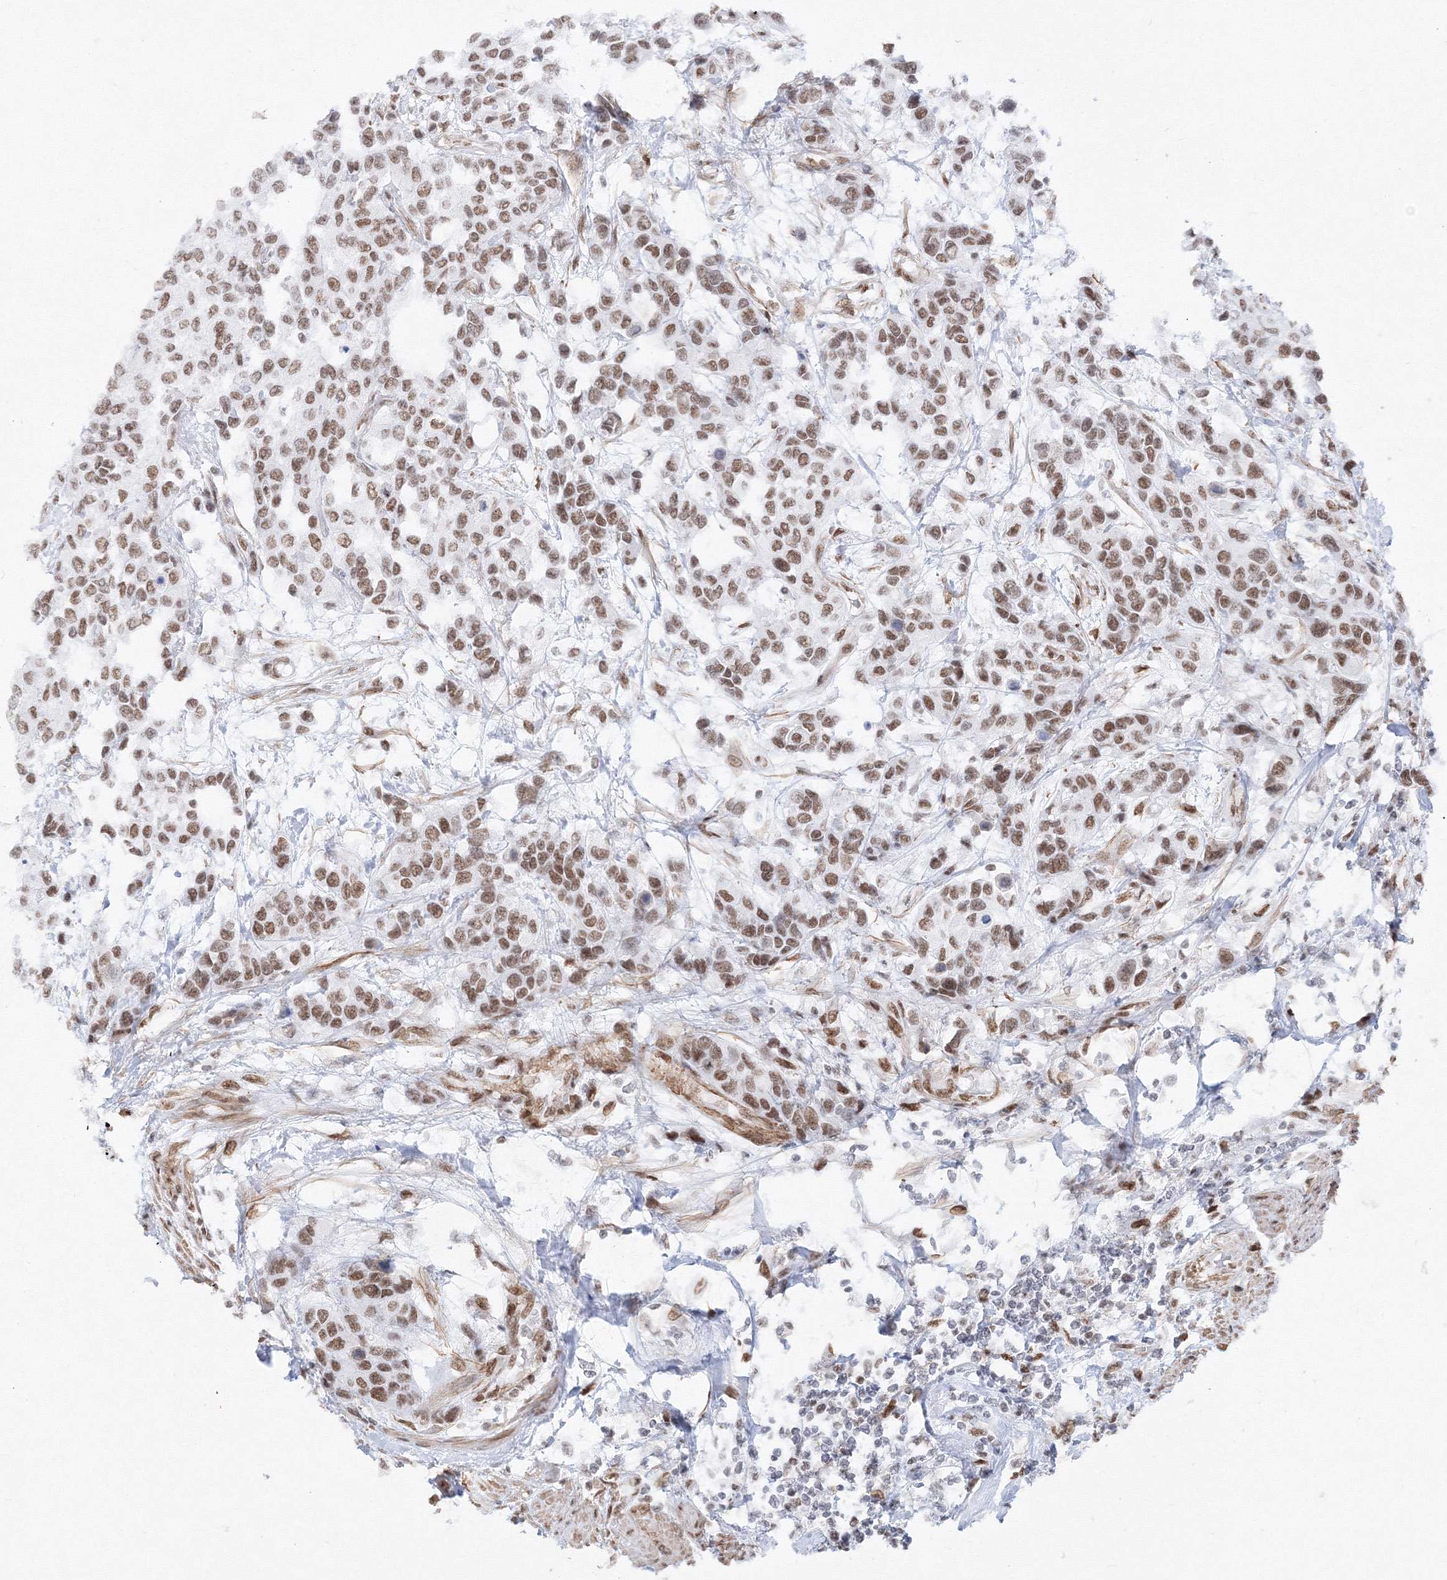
{"staining": {"intensity": "moderate", "quantity": ">75%", "location": "nuclear"}, "tissue": "urothelial cancer", "cell_type": "Tumor cells", "image_type": "cancer", "snomed": [{"axis": "morphology", "description": "Normal tissue, NOS"}, {"axis": "morphology", "description": "Urothelial carcinoma, High grade"}, {"axis": "topography", "description": "Vascular tissue"}, {"axis": "topography", "description": "Urinary bladder"}], "caption": "Immunohistochemistry image of human urothelial cancer stained for a protein (brown), which shows medium levels of moderate nuclear positivity in approximately >75% of tumor cells.", "gene": "ZNF638", "patient": {"sex": "female", "age": 56}}